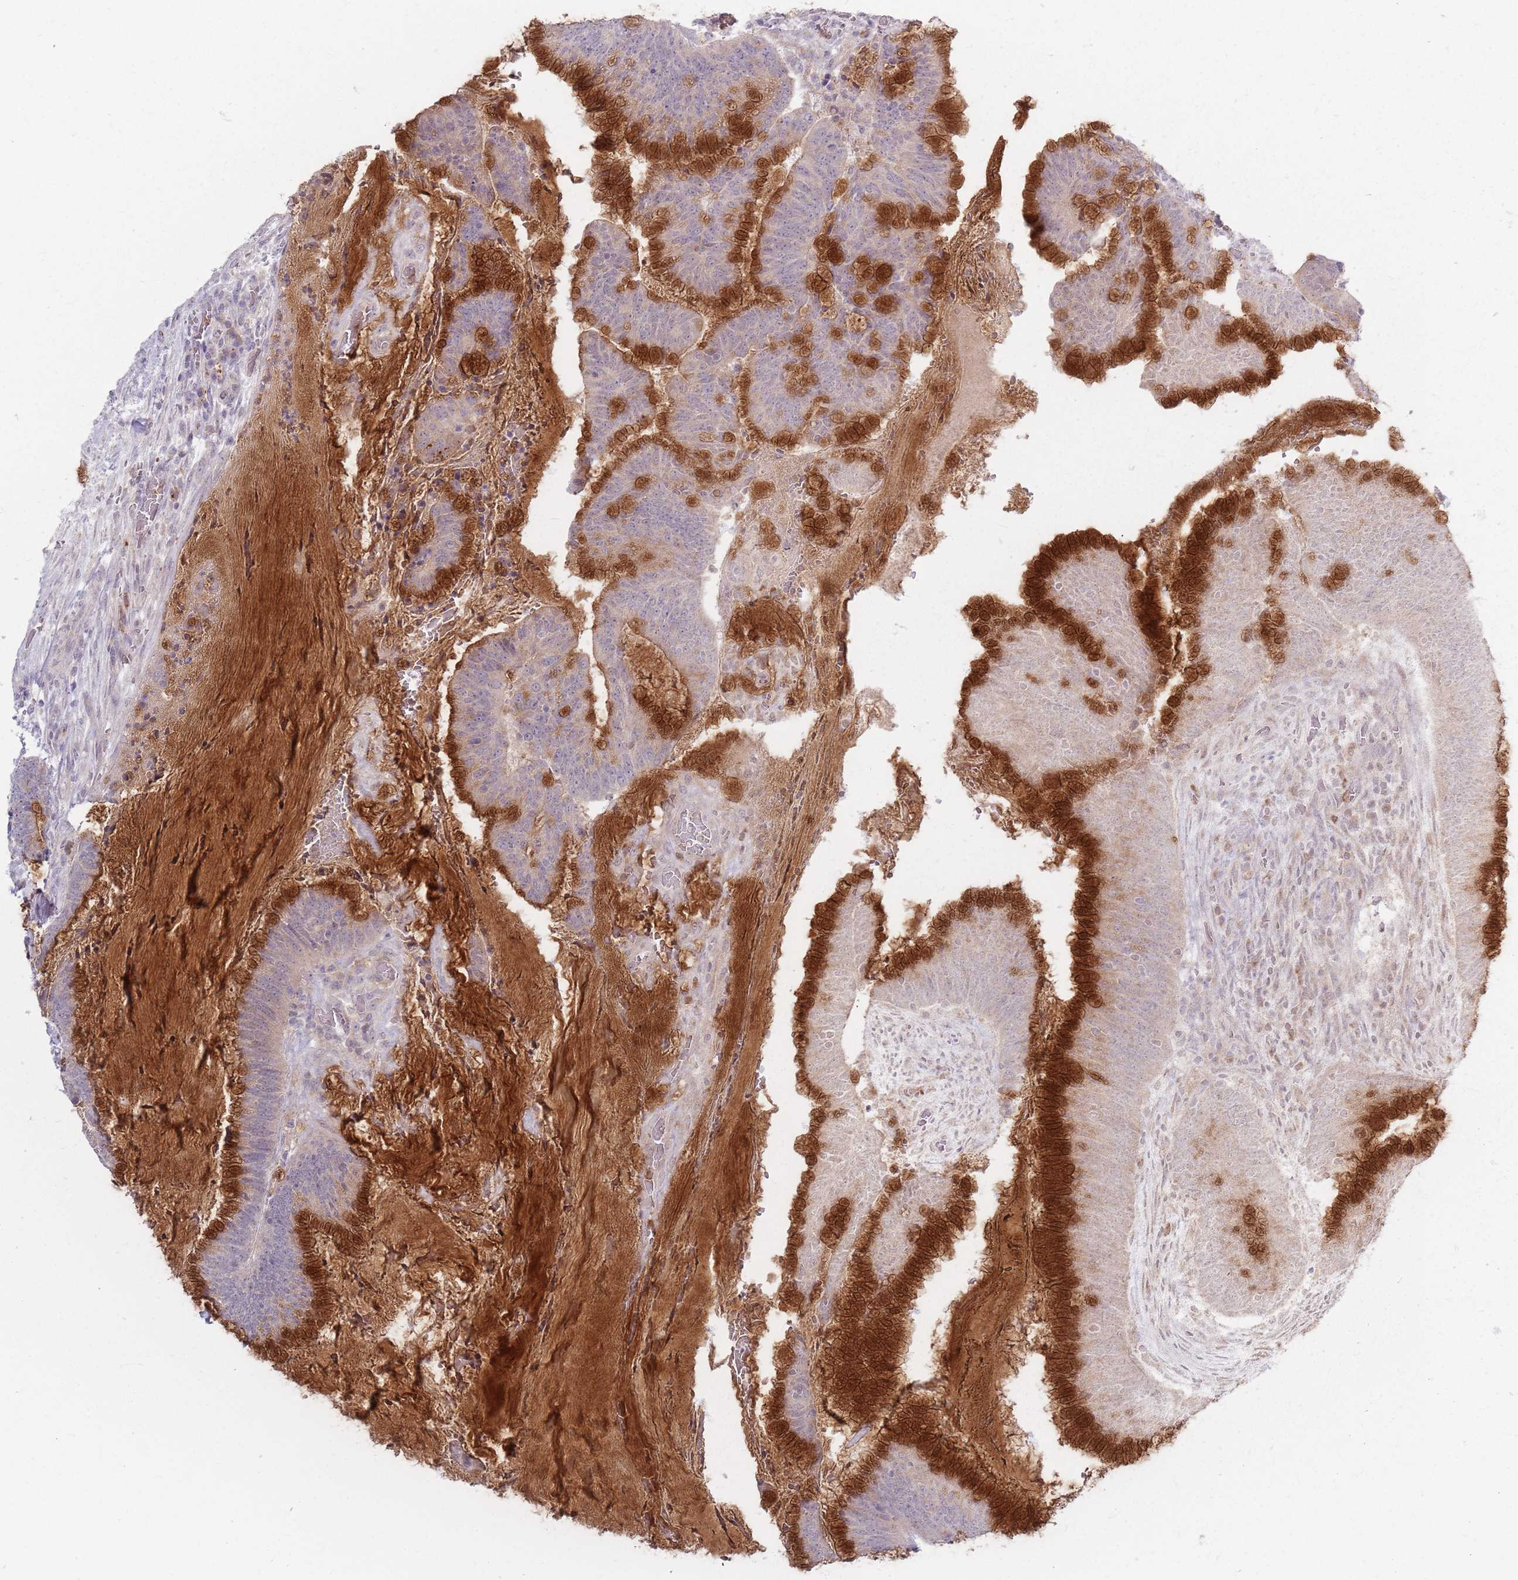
{"staining": {"intensity": "strong", "quantity": "25%-75%", "location": "cytoplasmic/membranous"}, "tissue": "colorectal cancer", "cell_type": "Tumor cells", "image_type": "cancer", "snomed": [{"axis": "morphology", "description": "Adenocarcinoma, NOS"}, {"axis": "topography", "description": "Rectum"}], "caption": "A brown stain shows strong cytoplasmic/membranous positivity of a protein in adenocarcinoma (colorectal) tumor cells.", "gene": "ZDHHC2", "patient": {"sex": "female", "age": 77}}